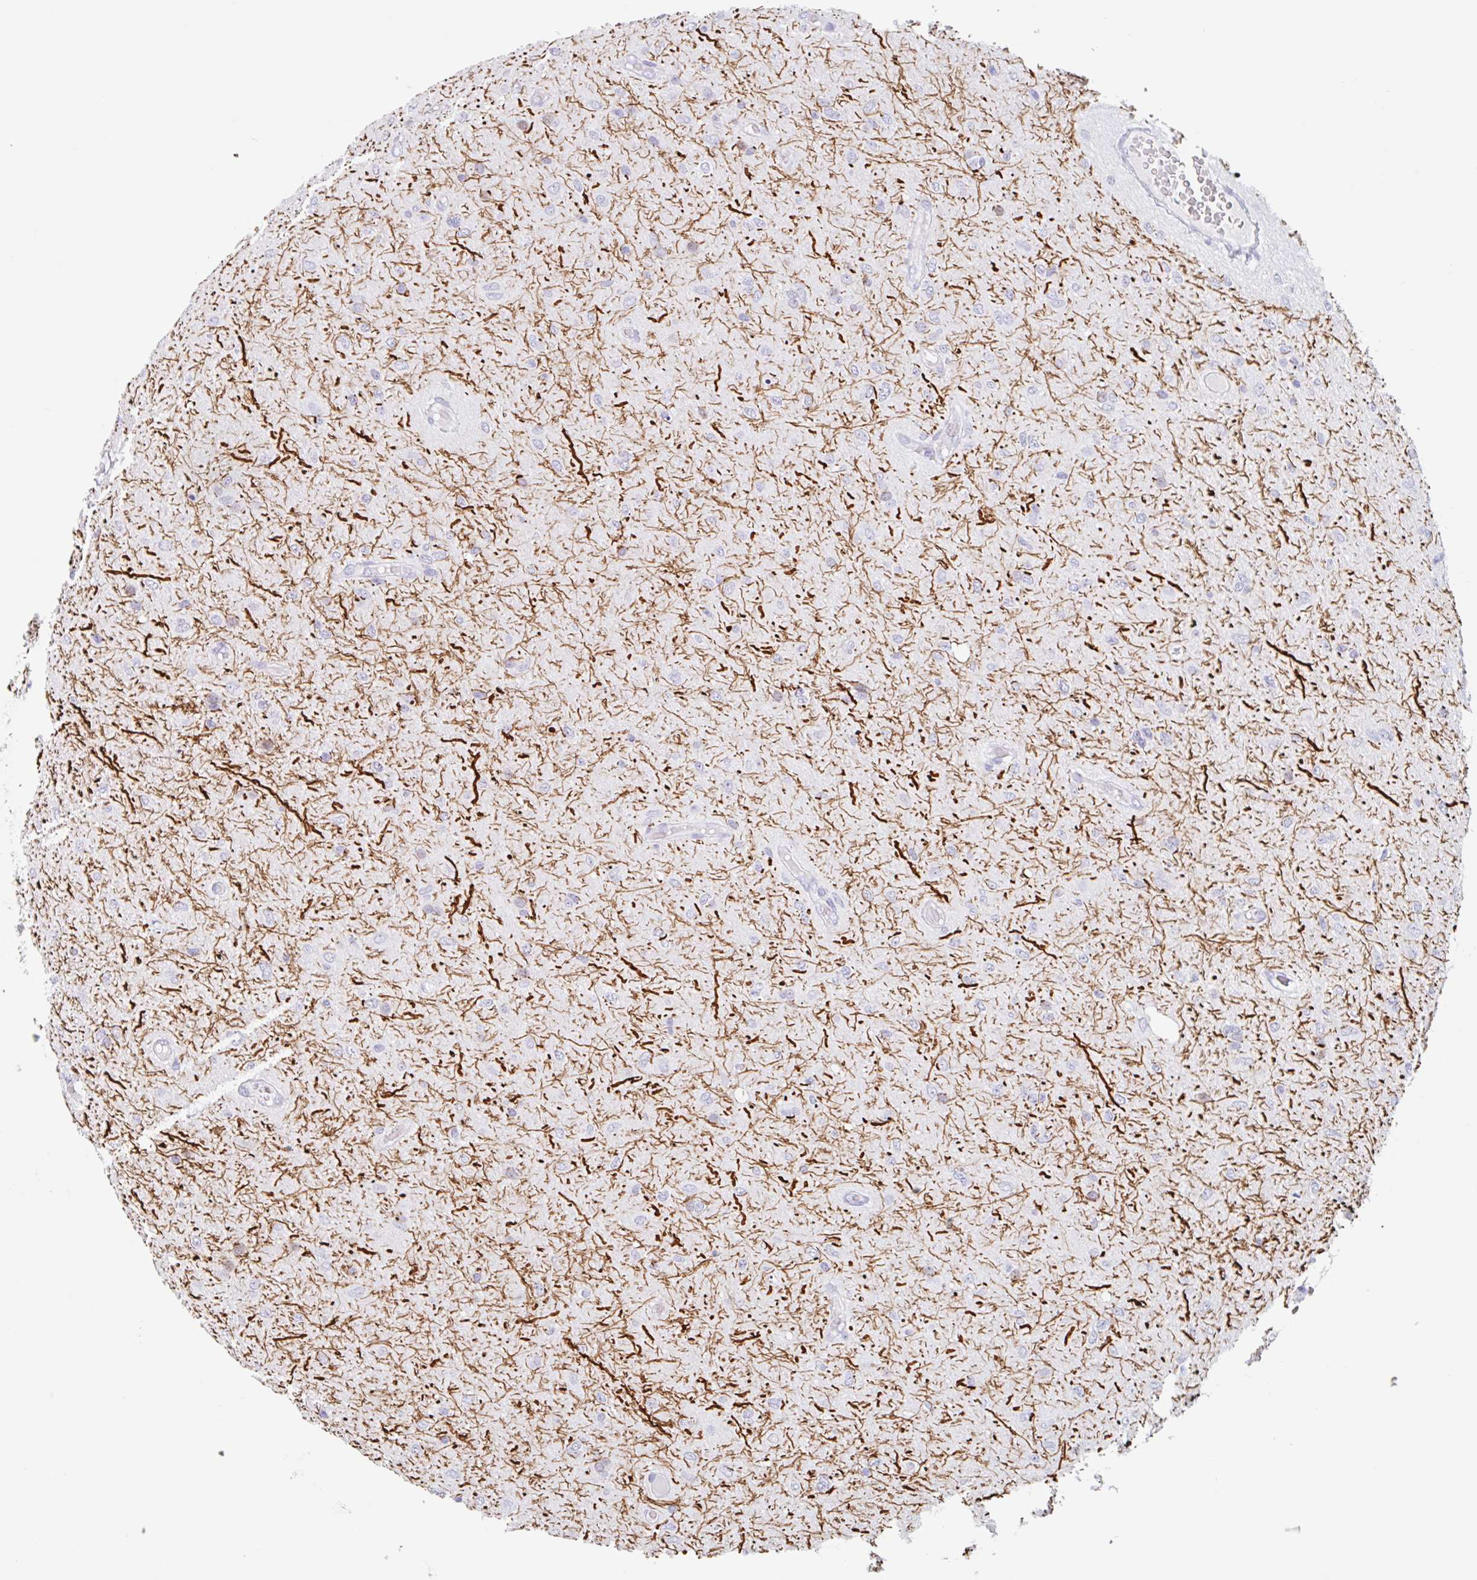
{"staining": {"intensity": "negative", "quantity": "none", "location": "none"}, "tissue": "glioma", "cell_type": "Tumor cells", "image_type": "cancer", "snomed": [{"axis": "morphology", "description": "Glioma, malignant, Low grade"}, {"axis": "topography", "description": "Cerebellum"}], "caption": "DAB immunohistochemical staining of glioma reveals no significant staining in tumor cells. (DAB immunohistochemistry (IHC) visualized using brightfield microscopy, high magnification).", "gene": "EMC4", "patient": {"sex": "female", "age": 5}}